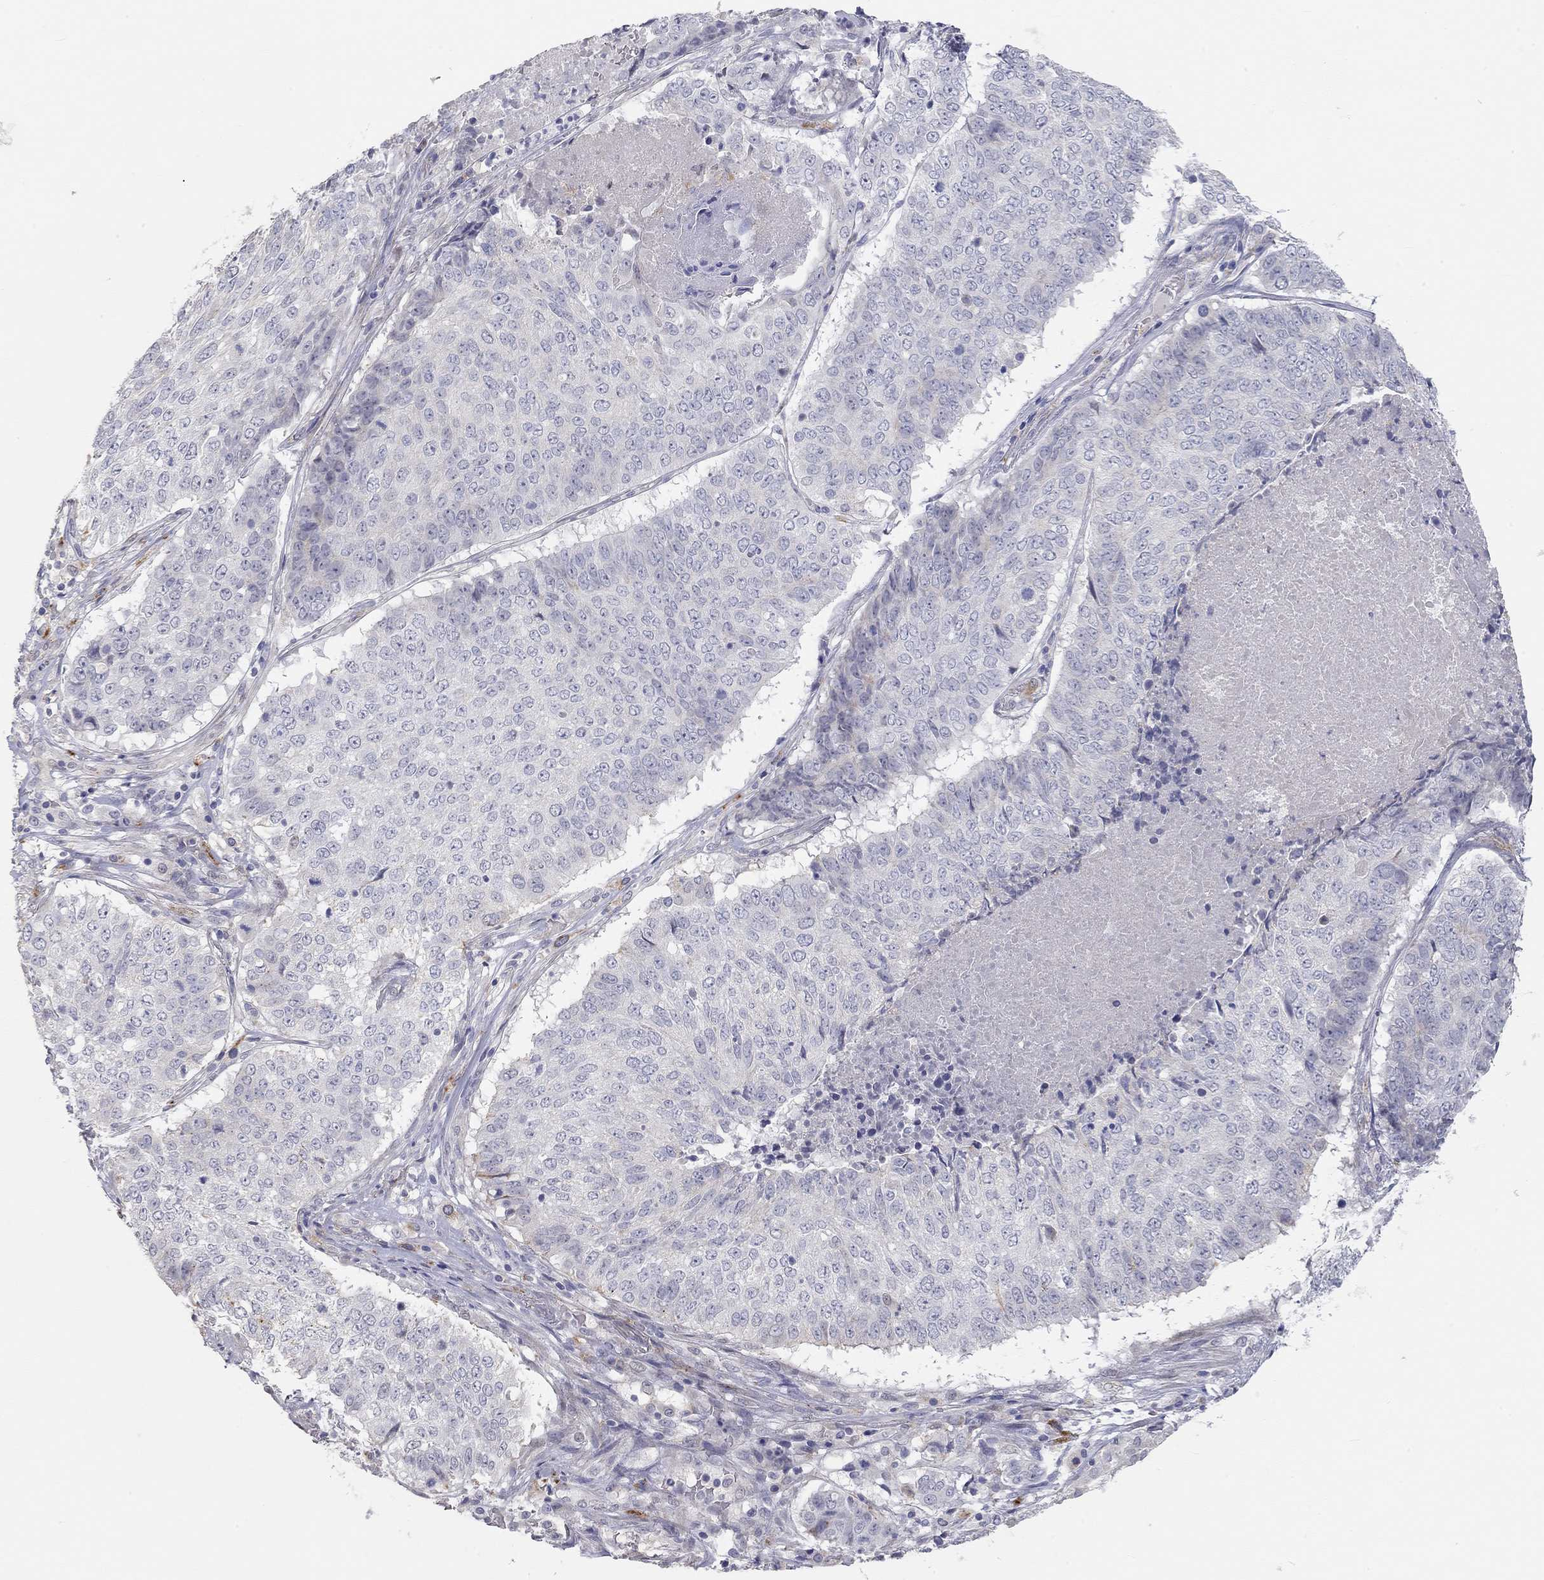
{"staining": {"intensity": "negative", "quantity": "none", "location": "none"}, "tissue": "lung cancer", "cell_type": "Tumor cells", "image_type": "cancer", "snomed": [{"axis": "morphology", "description": "Squamous cell carcinoma, NOS"}, {"axis": "topography", "description": "Lung"}], "caption": "The image reveals no significant positivity in tumor cells of lung cancer (squamous cell carcinoma).", "gene": "PAPSS2", "patient": {"sex": "male", "age": 64}}